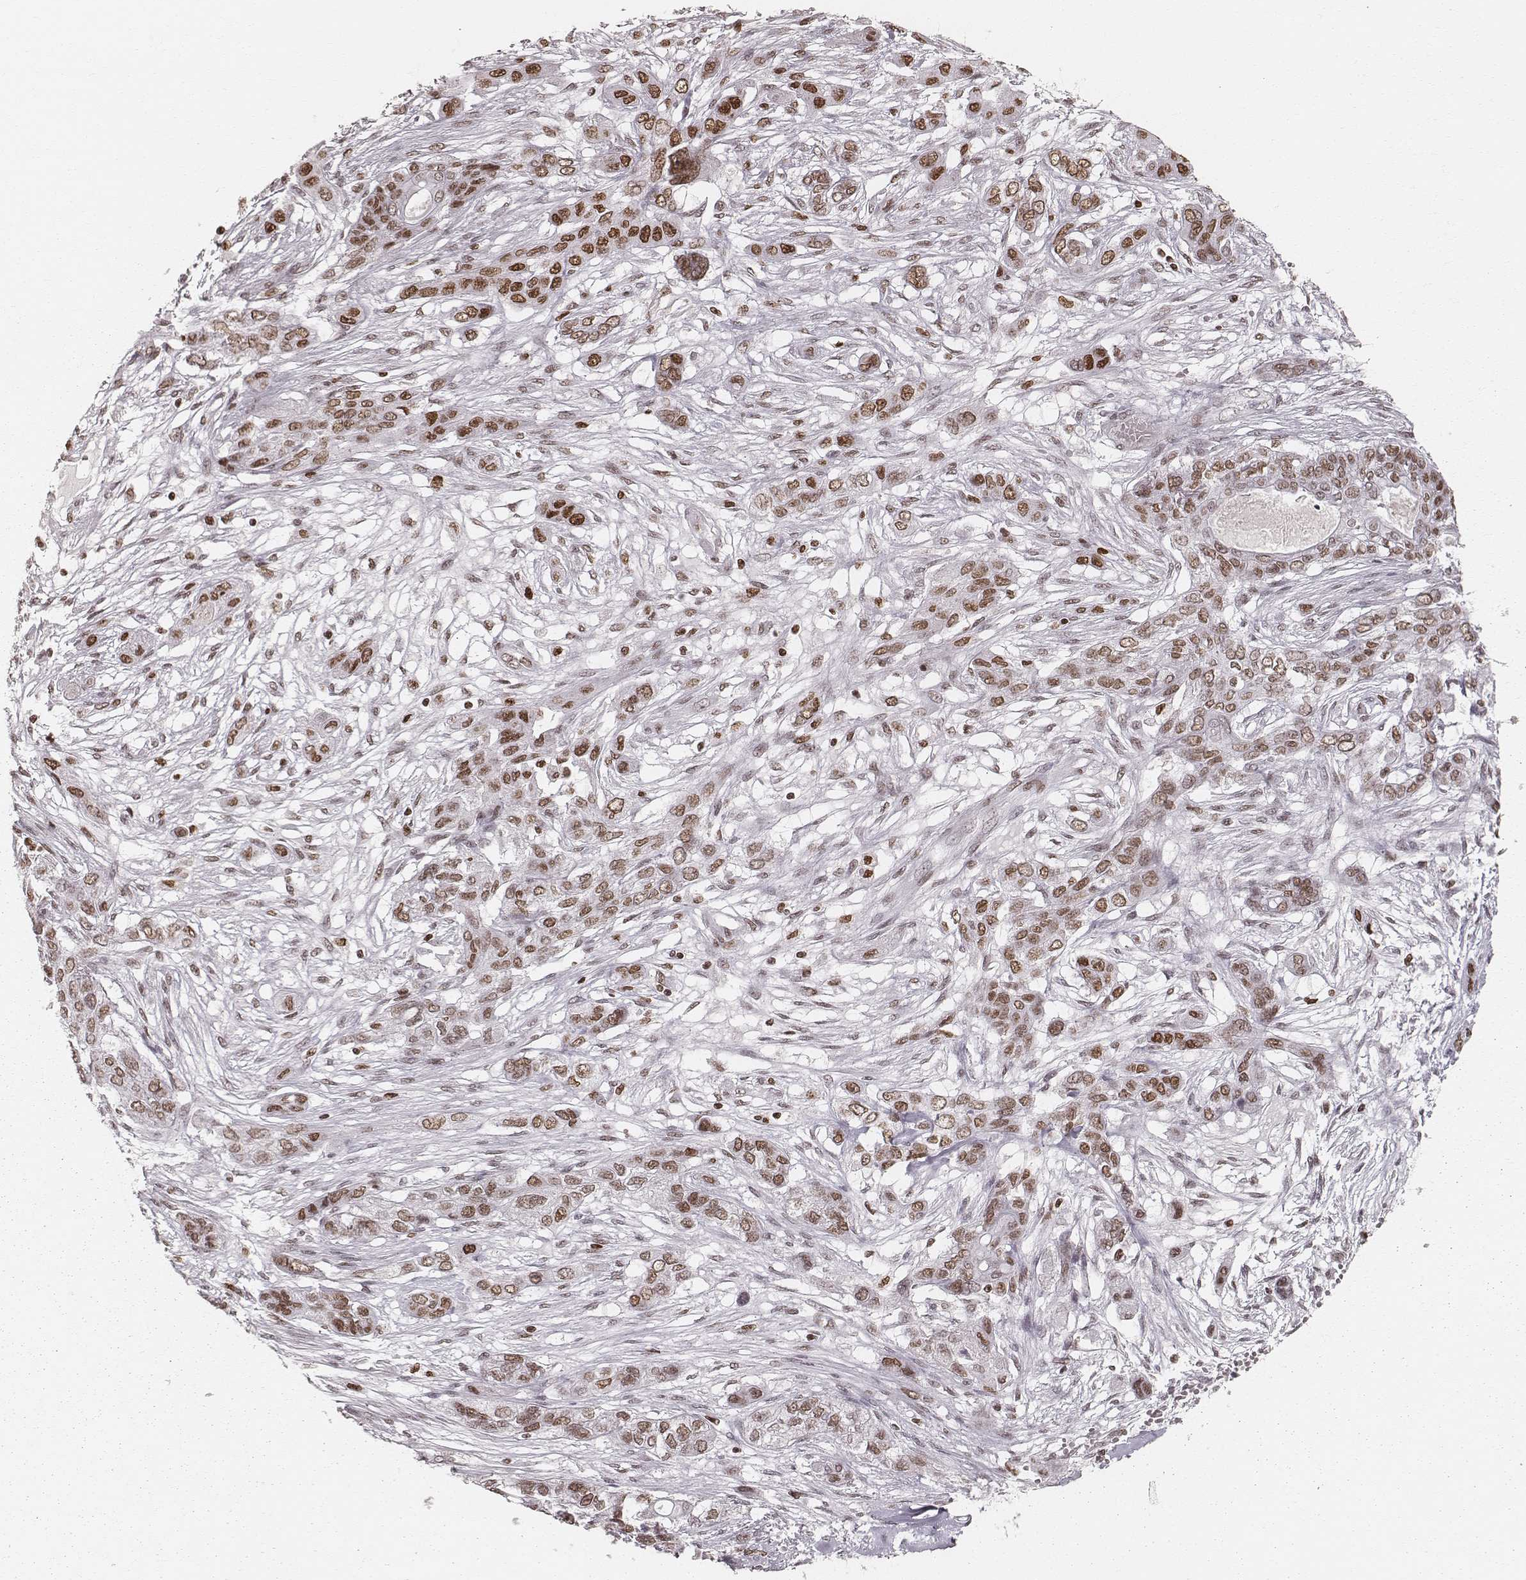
{"staining": {"intensity": "moderate", "quantity": ">75%", "location": "nuclear"}, "tissue": "lung cancer", "cell_type": "Tumor cells", "image_type": "cancer", "snomed": [{"axis": "morphology", "description": "Squamous cell carcinoma, NOS"}, {"axis": "topography", "description": "Lung"}], "caption": "The immunohistochemical stain highlights moderate nuclear staining in tumor cells of lung cancer (squamous cell carcinoma) tissue.", "gene": "PARP1", "patient": {"sex": "female", "age": 70}}